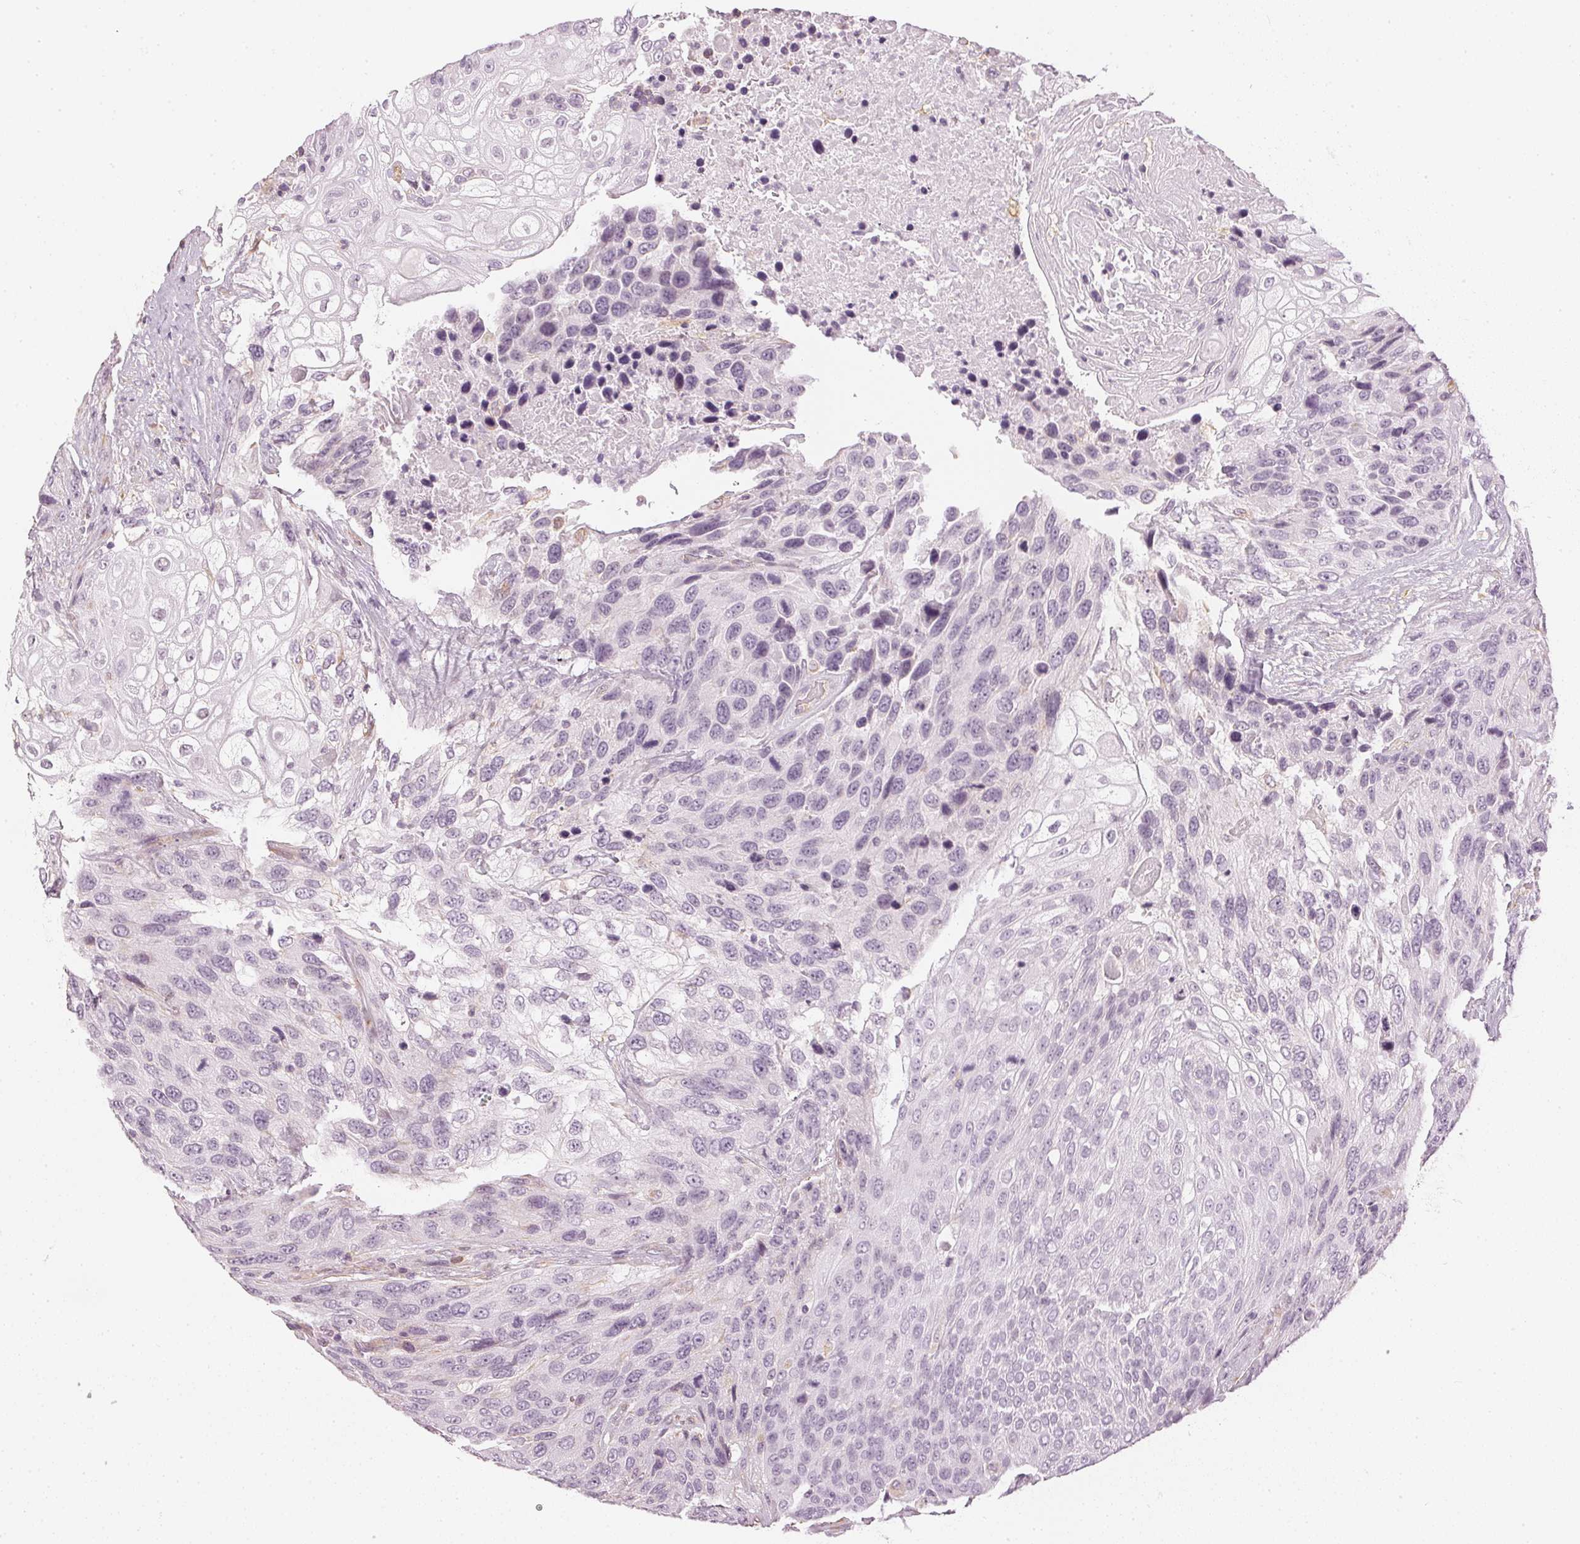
{"staining": {"intensity": "negative", "quantity": "none", "location": "none"}, "tissue": "urothelial cancer", "cell_type": "Tumor cells", "image_type": "cancer", "snomed": [{"axis": "morphology", "description": "Urothelial carcinoma, High grade"}, {"axis": "topography", "description": "Urinary bladder"}], "caption": "Immunohistochemical staining of high-grade urothelial carcinoma displays no significant staining in tumor cells.", "gene": "APLP1", "patient": {"sex": "female", "age": 70}}